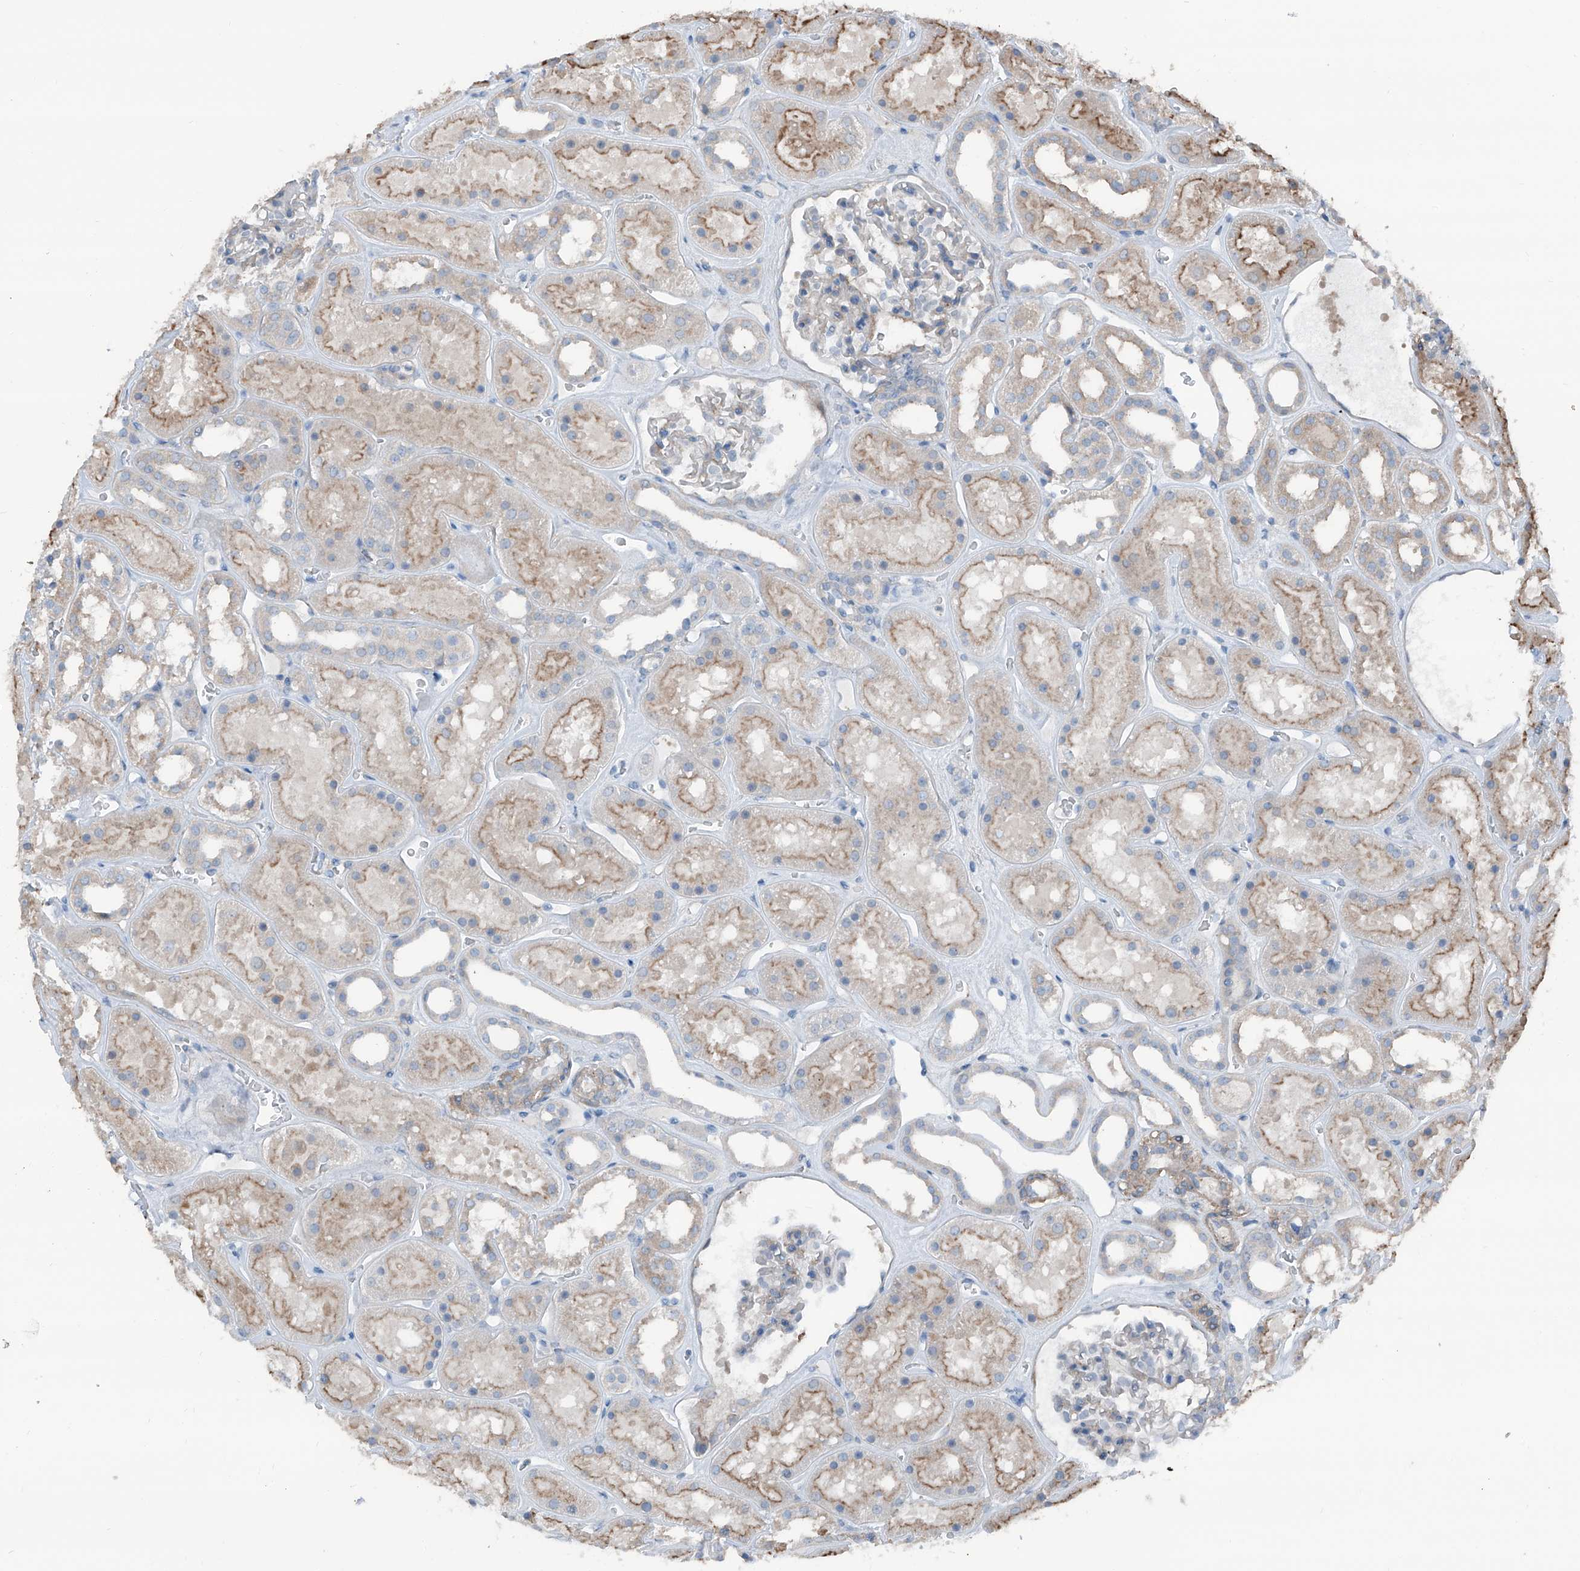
{"staining": {"intensity": "negative", "quantity": "none", "location": "none"}, "tissue": "kidney", "cell_type": "Cells in glomeruli", "image_type": "normal", "snomed": [{"axis": "morphology", "description": "Normal tissue, NOS"}, {"axis": "topography", "description": "Kidney"}], "caption": "Immunohistochemistry (IHC) of normal kidney displays no positivity in cells in glomeruli.", "gene": "HSPB11", "patient": {"sex": "female", "age": 41}}